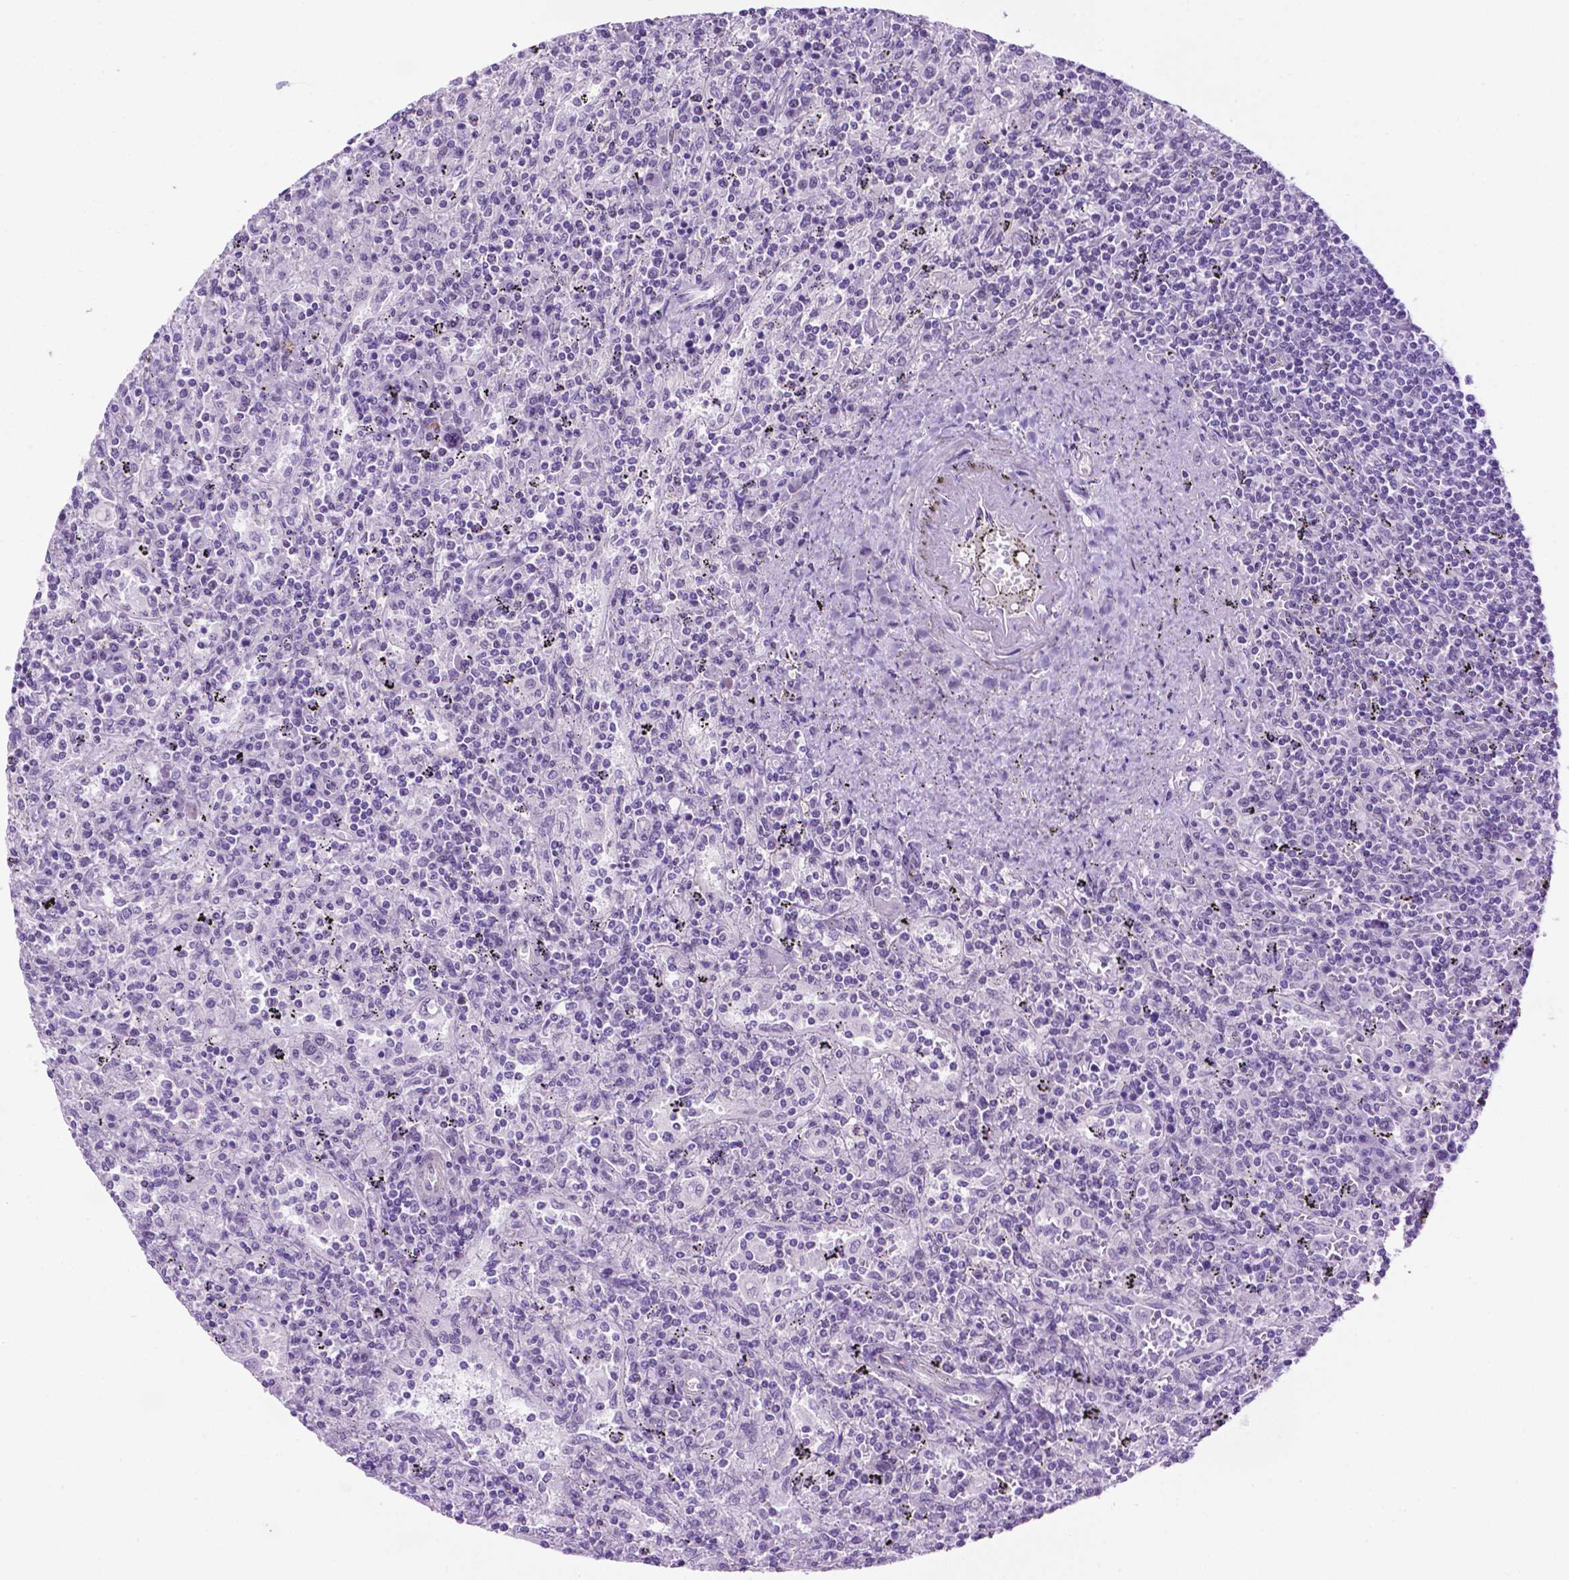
{"staining": {"intensity": "negative", "quantity": "none", "location": "none"}, "tissue": "lymphoma", "cell_type": "Tumor cells", "image_type": "cancer", "snomed": [{"axis": "morphology", "description": "Malignant lymphoma, non-Hodgkin's type, Low grade"}, {"axis": "topography", "description": "Spleen"}], "caption": "The photomicrograph shows no significant staining in tumor cells of lymphoma. (Immunohistochemistry, brightfield microscopy, high magnification).", "gene": "TACSTD2", "patient": {"sex": "male", "age": 62}}